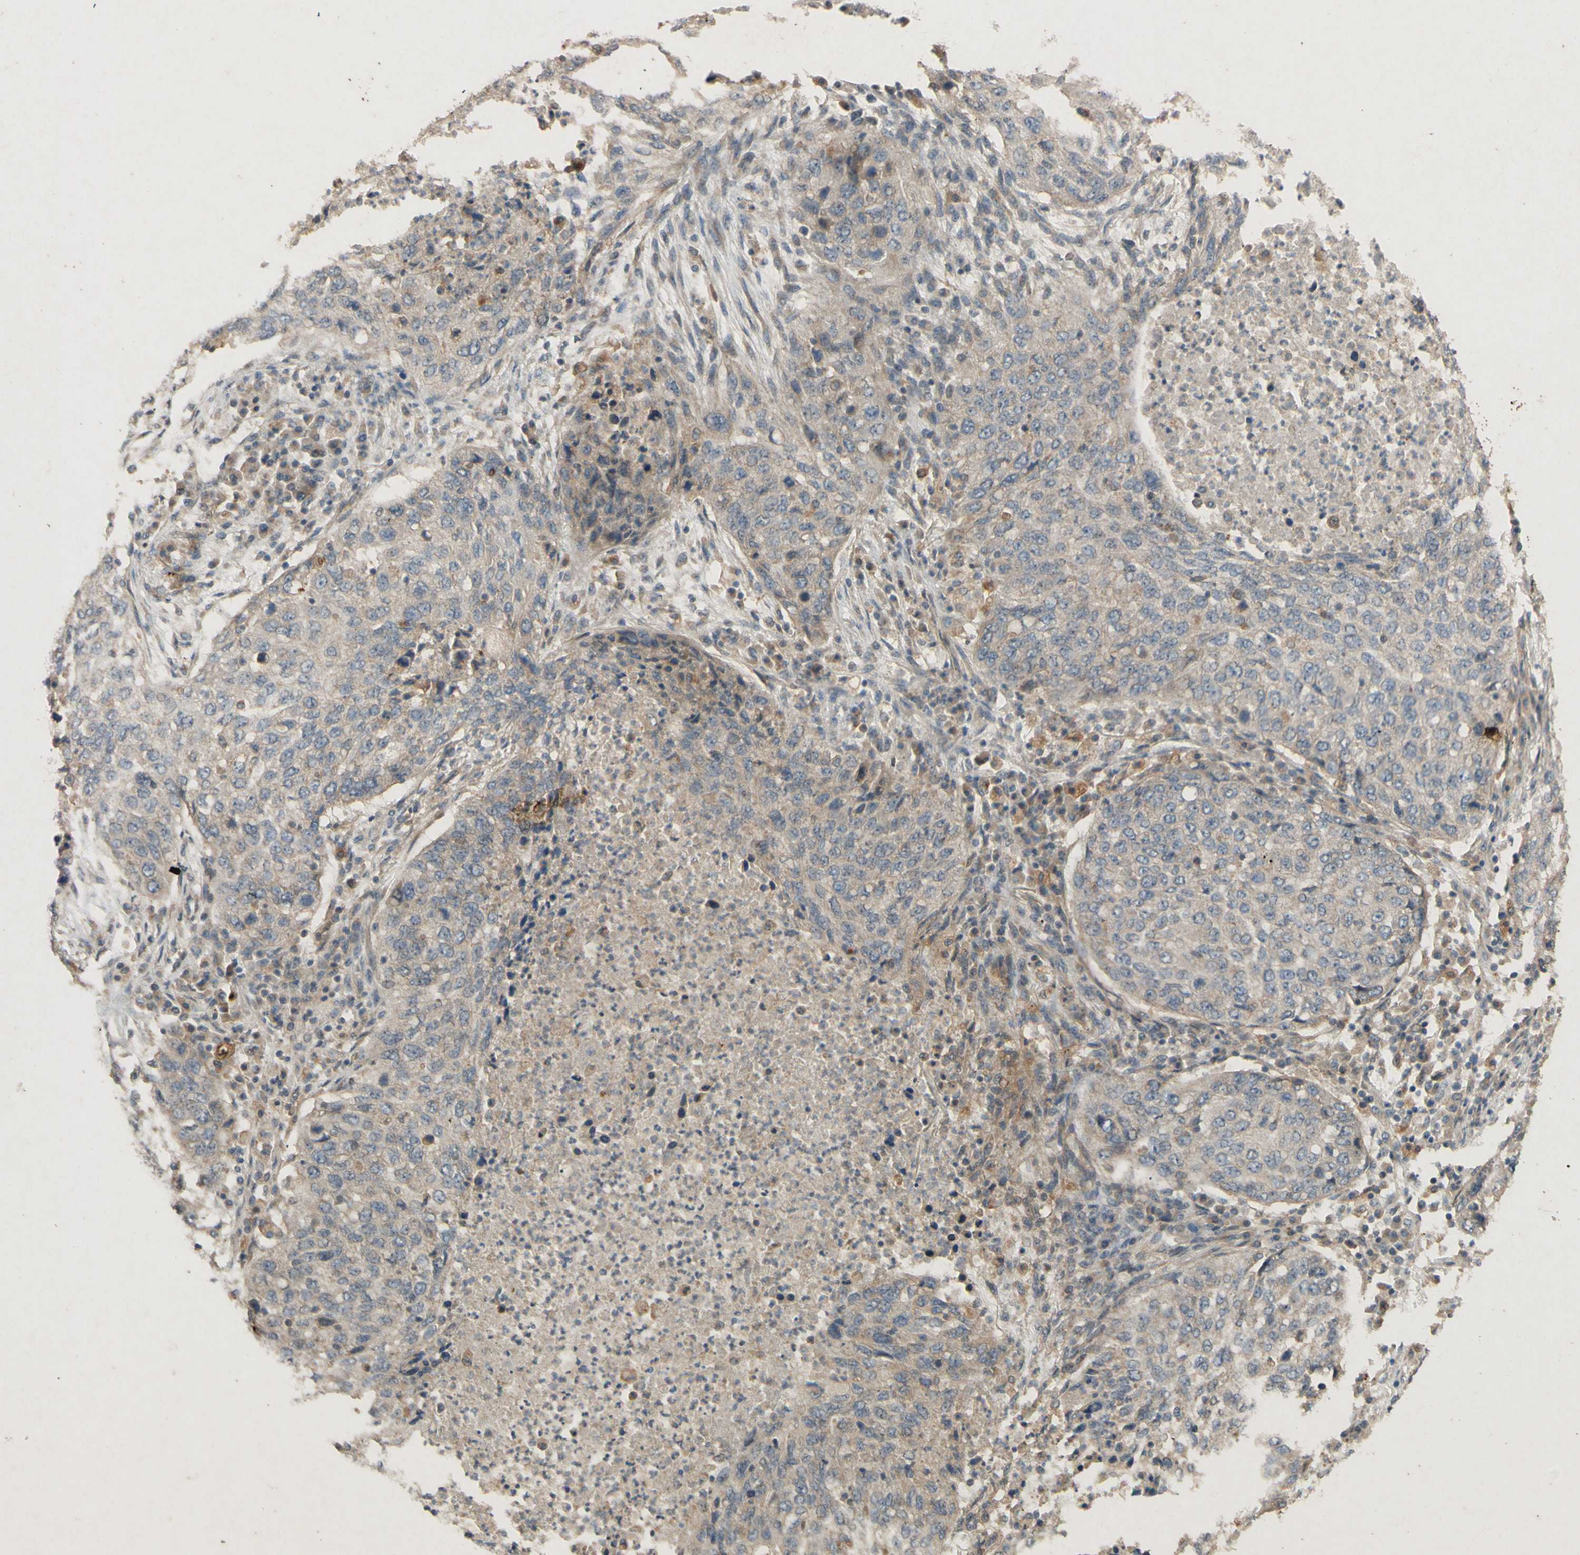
{"staining": {"intensity": "negative", "quantity": "none", "location": "none"}, "tissue": "lung cancer", "cell_type": "Tumor cells", "image_type": "cancer", "snomed": [{"axis": "morphology", "description": "Squamous cell carcinoma, NOS"}, {"axis": "topography", "description": "Lung"}], "caption": "This is a micrograph of IHC staining of squamous cell carcinoma (lung), which shows no positivity in tumor cells.", "gene": "ATP6V1F", "patient": {"sex": "female", "age": 63}}